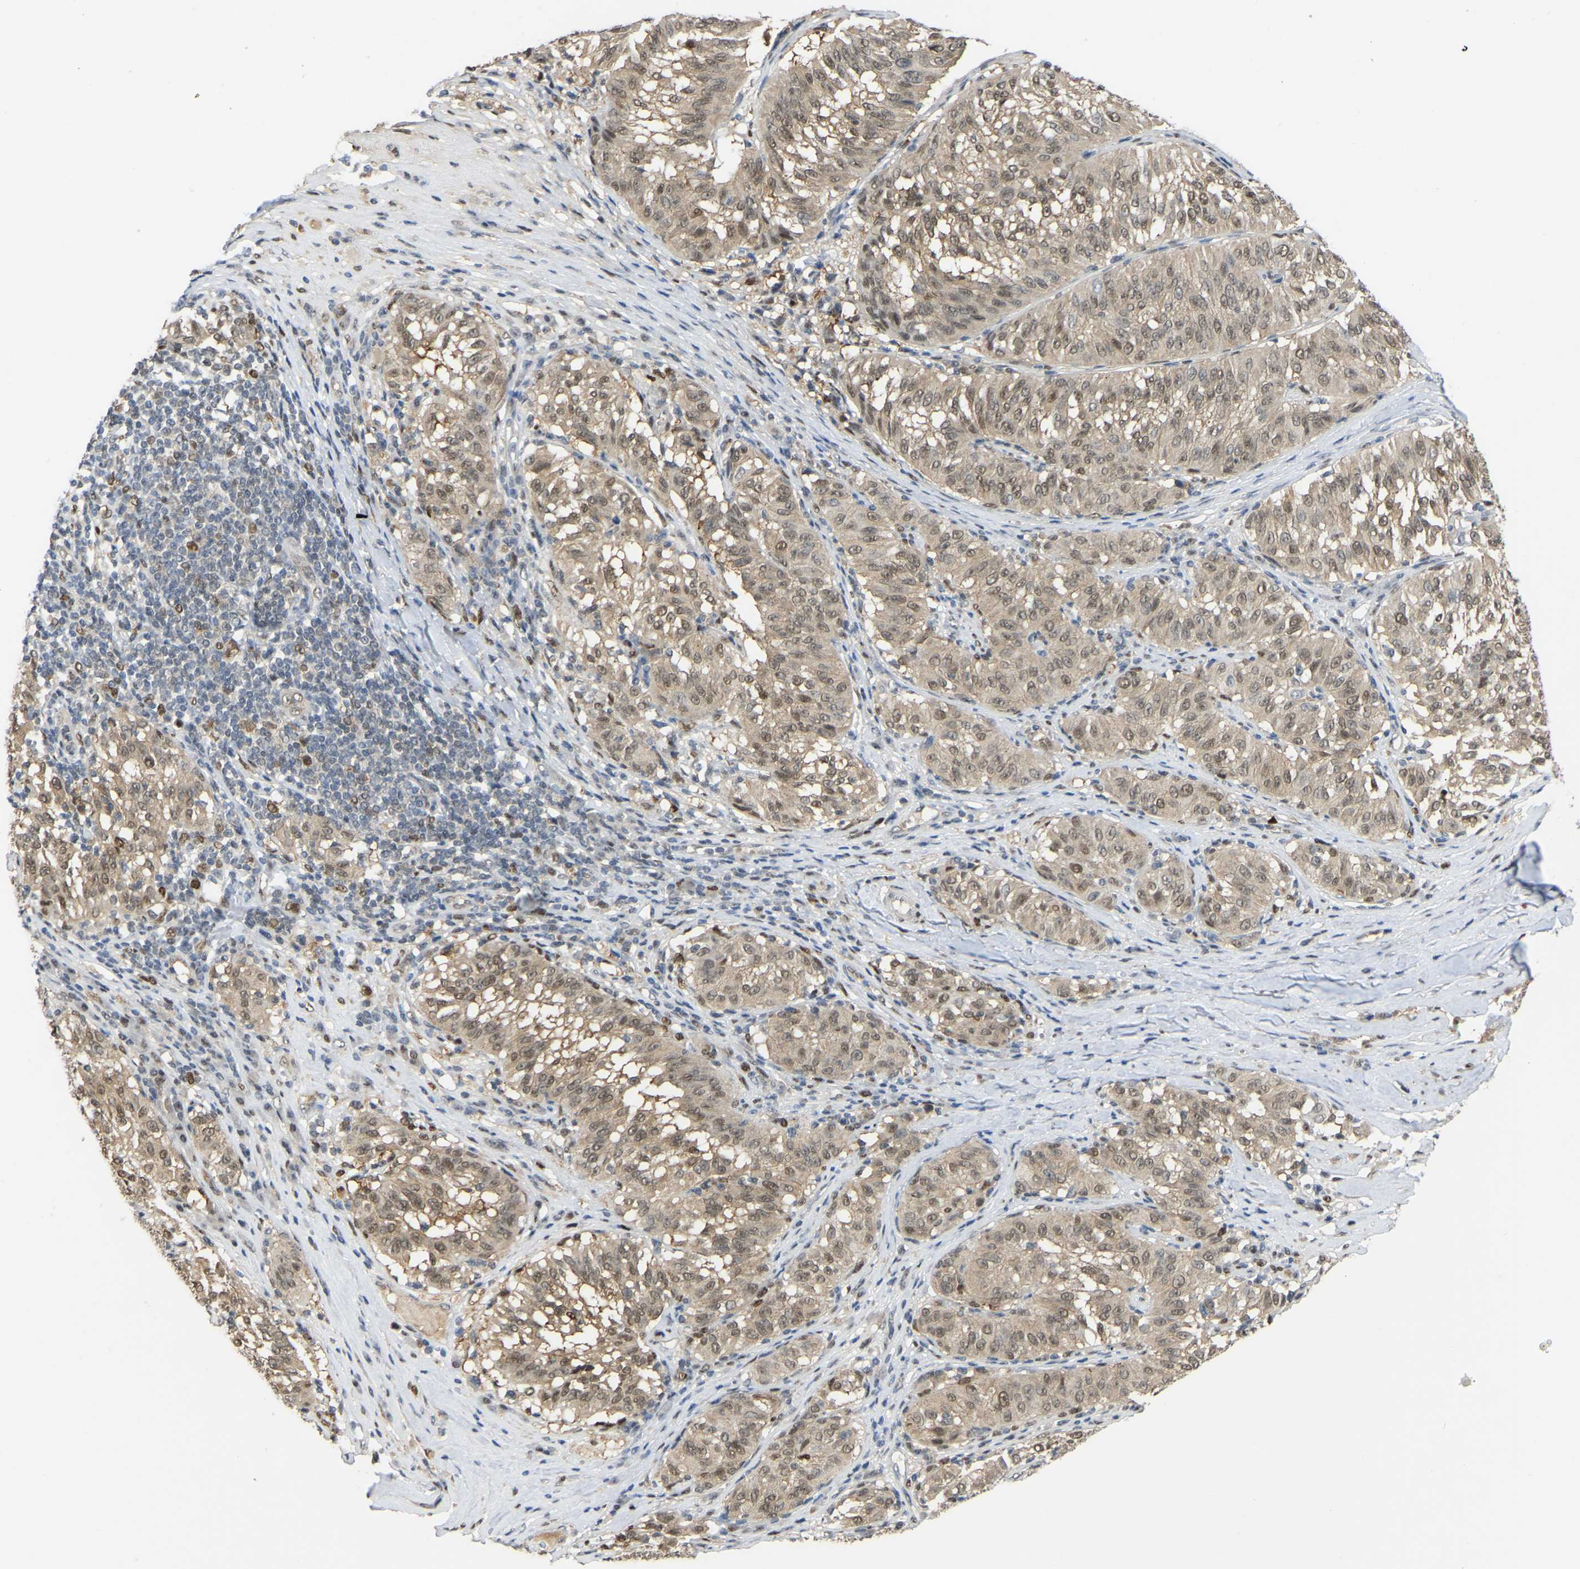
{"staining": {"intensity": "moderate", "quantity": ">75%", "location": "cytoplasmic/membranous,nuclear"}, "tissue": "melanoma", "cell_type": "Tumor cells", "image_type": "cancer", "snomed": [{"axis": "morphology", "description": "Malignant melanoma, NOS"}, {"axis": "topography", "description": "Skin"}], "caption": "Brown immunohistochemical staining in malignant melanoma exhibits moderate cytoplasmic/membranous and nuclear expression in about >75% of tumor cells.", "gene": "KLRG2", "patient": {"sex": "female", "age": 72}}